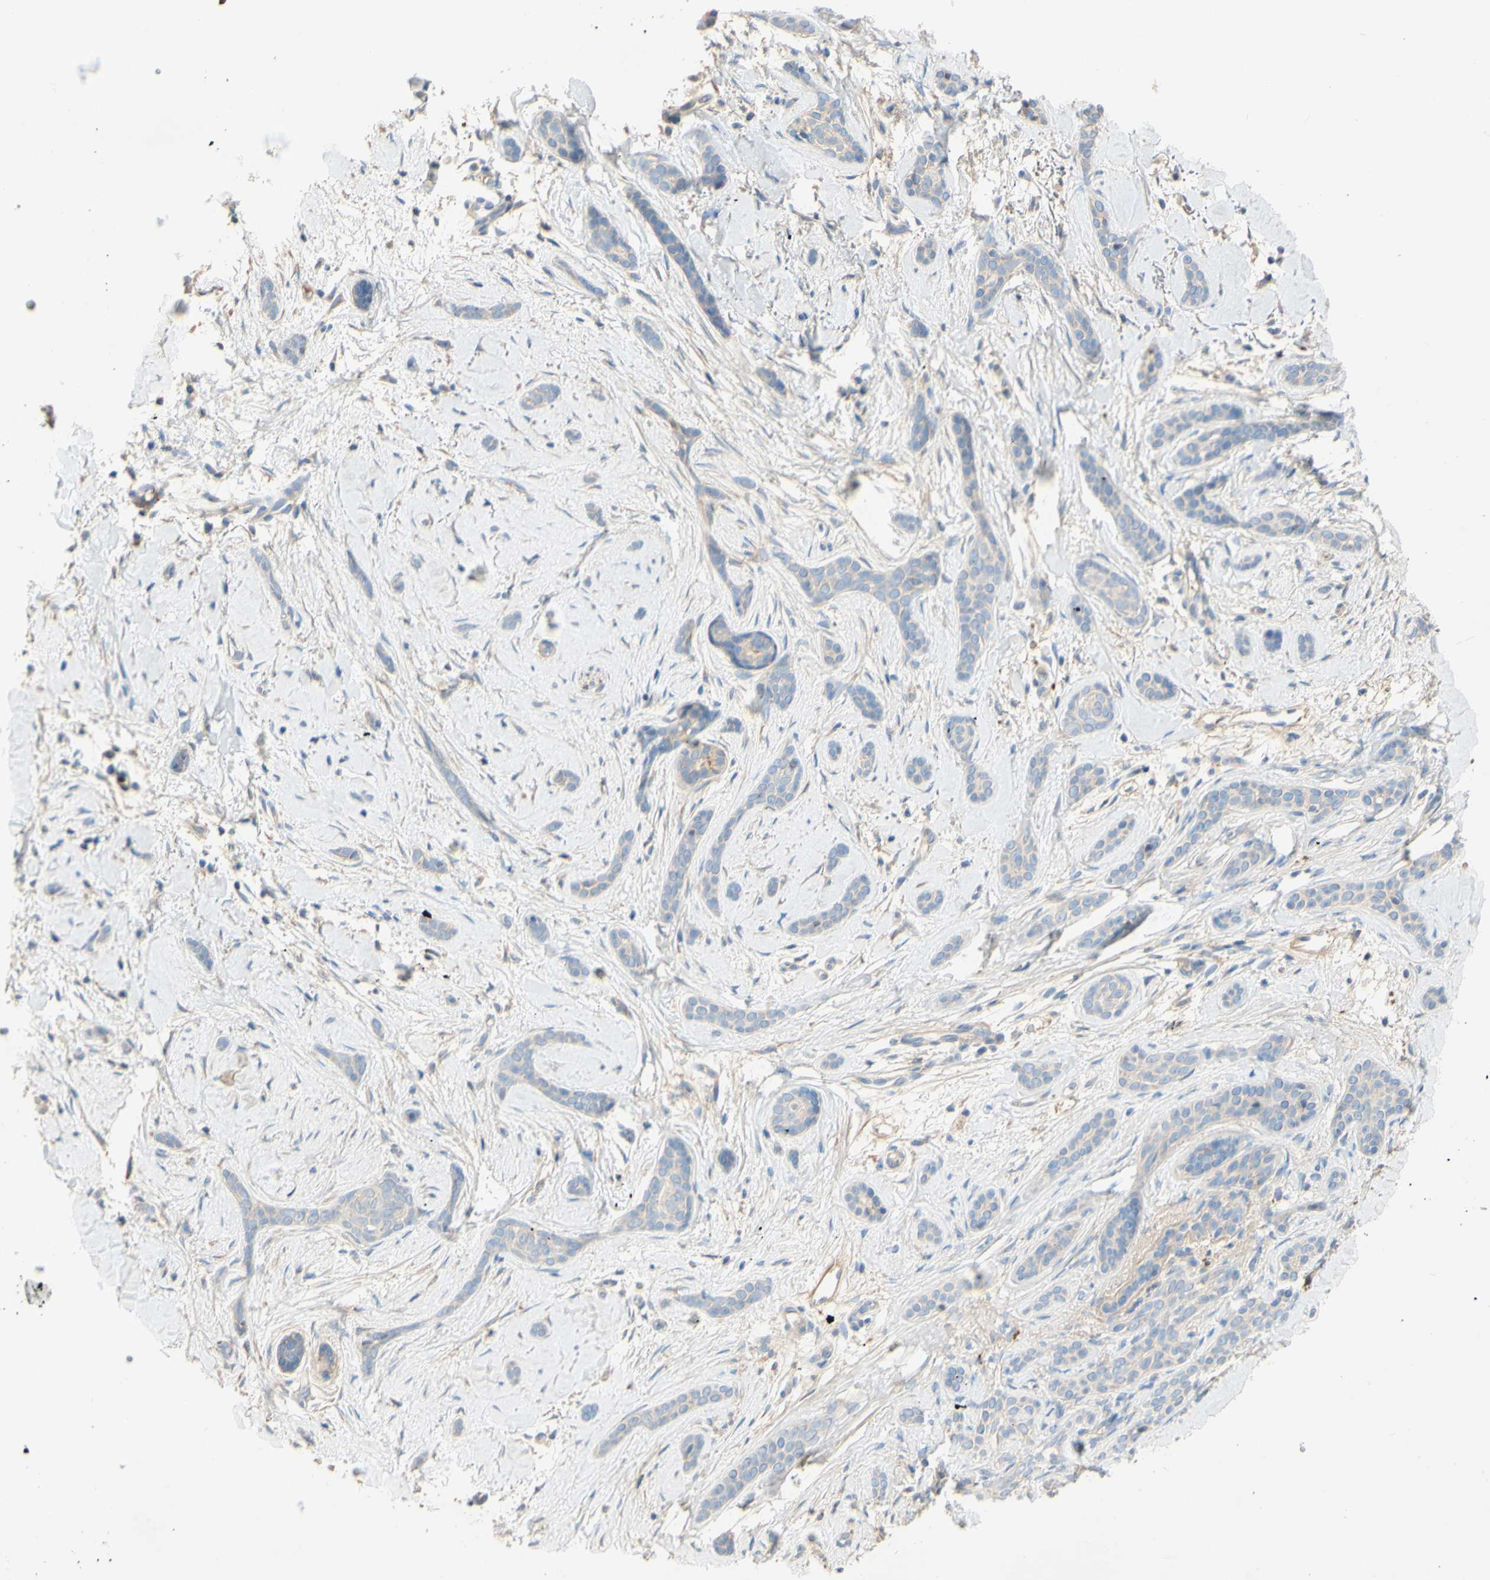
{"staining": {"intensity": "negative", "quantity": "none", "location": "none"}, "tissue": "skin cancer", "cell_type": "Tumor cells", "image_type": "cancer", "snomed": [{"axis": "morphology", "description": "Basal cell carcinoma"}, {"axis": "morphology", "description": "Adnexal tumor, benign"}, {"axis": "topography", "description": "Skin"}], "caption": "This image is of basal cell carcinoma (skin) stained with IHC to label a protein in brown with the nuclei are counter-stained blue. There is no positivity in tumor cells.", "gene": "DKK3", "patient": {"sex": "female", "age": 42}}